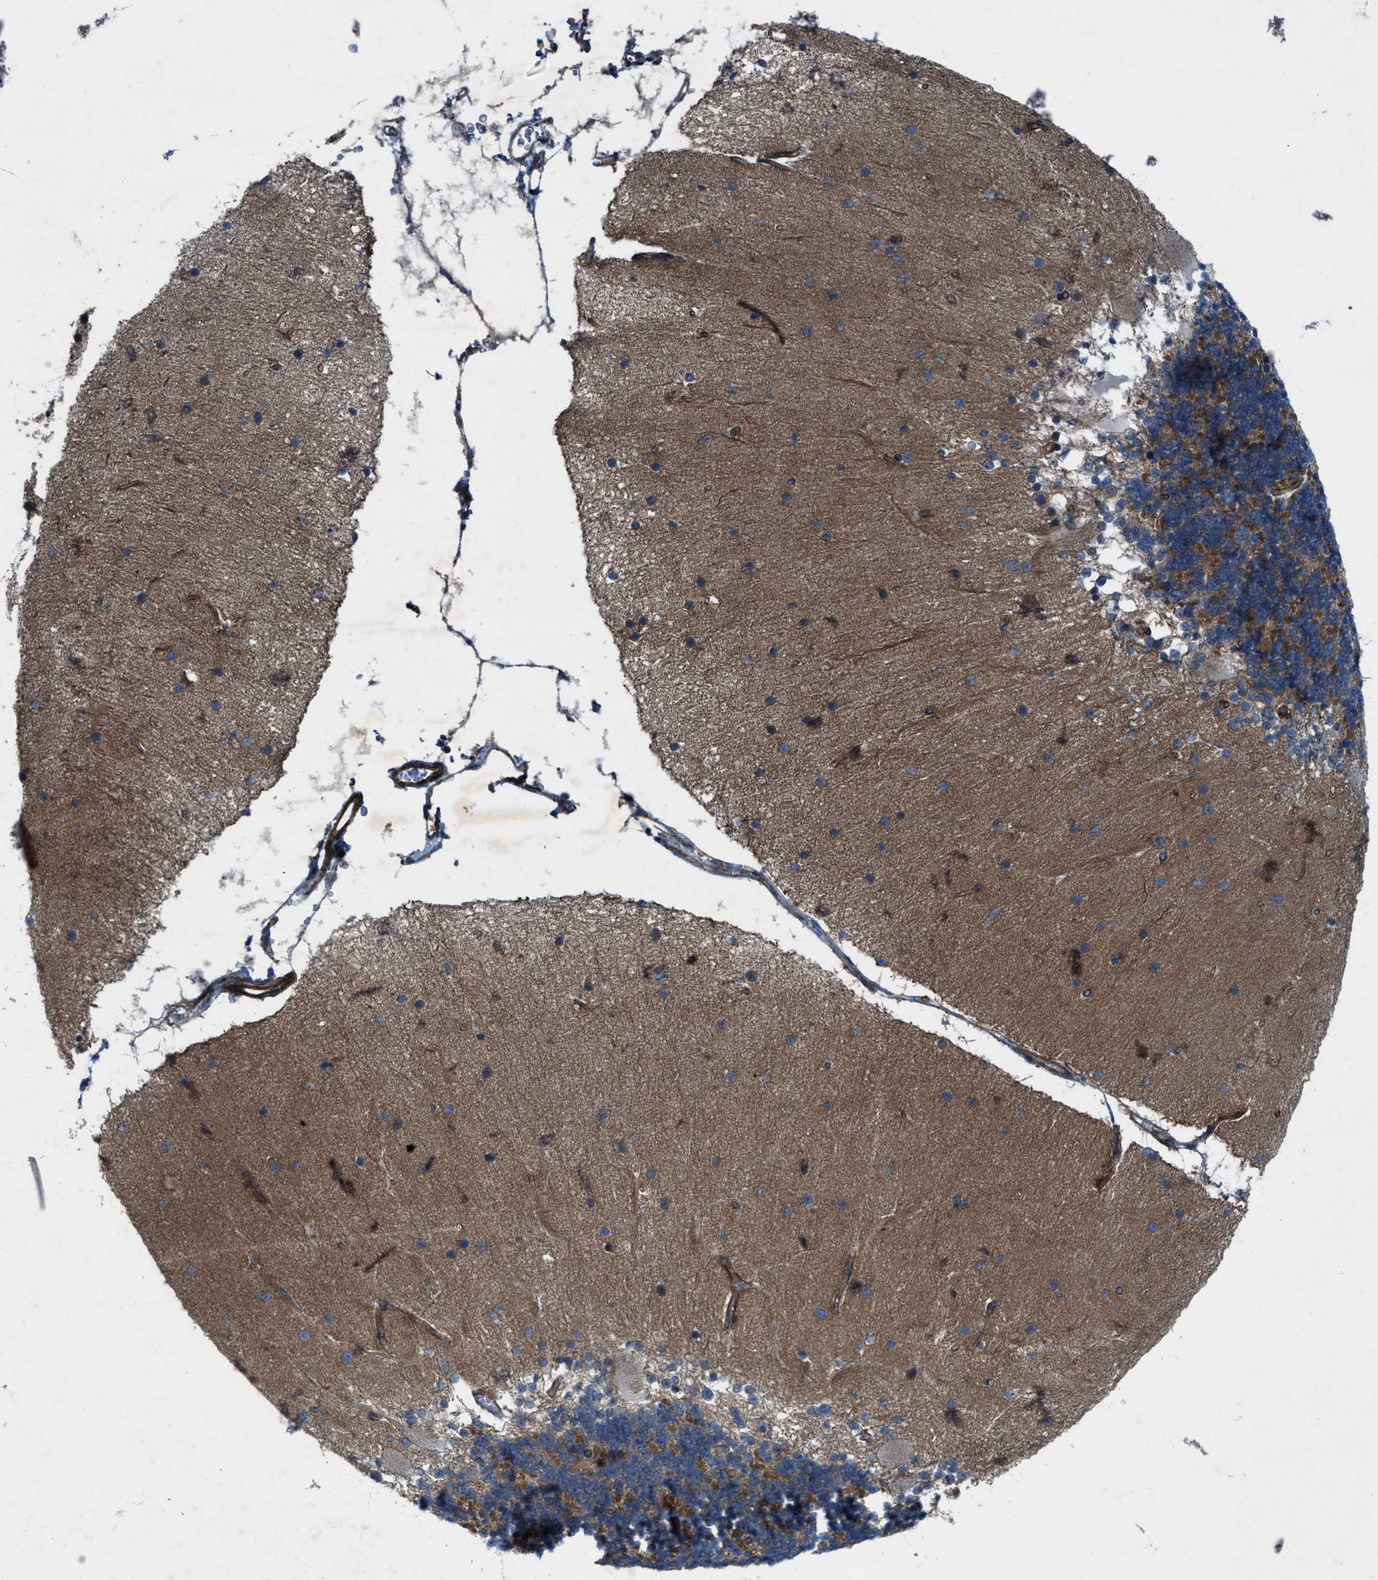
{"staining": {"intensity": "strong", "quantity": "25%-75%", "location": "cytoplasmic/membranous"}, "tissue": "cerebellum", "cell_type": "Cells in granular layer", "image_type": "normal", "snomed": [{"axis": "morphology", "description": "Normal tissue, NOS"}, {"axis": "topography", "description": "Cerebellum"}], "caption": "Cells in granular layer reveal strong cytoplasmic/membranous positivity in about 25%-75% of cells in benign cerebellum. The staining is performed using DAB (3,3'-diaminobenzidine) brown chromogen to label protein expression. The nuclei are counter-stained blue using hematoxylin.", "gene": "URGCP", "patient": {"sex": "female", "age": 54}}